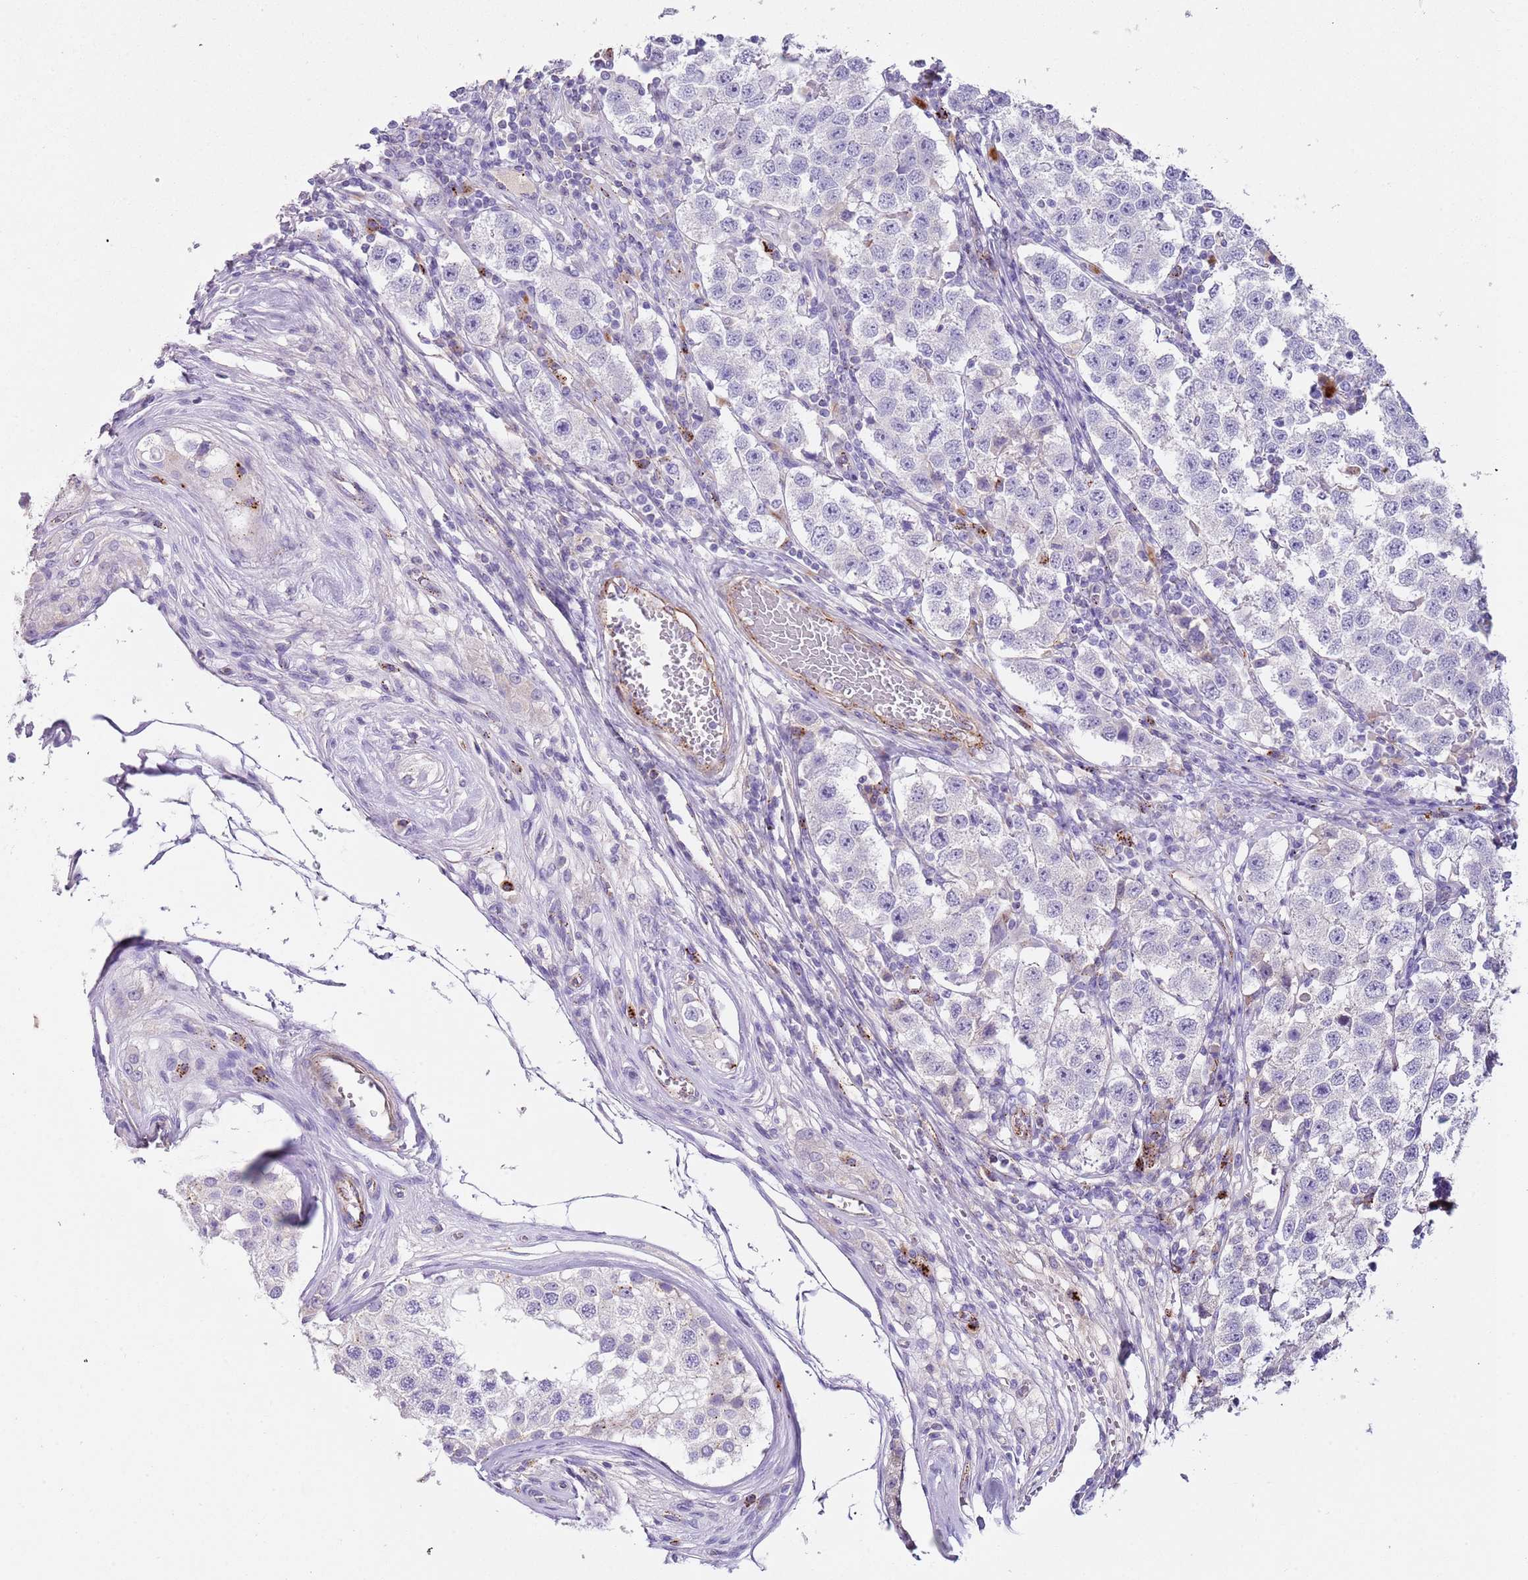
{"staining": {"intensity": "negative", "quantity": "none", "location": "none"}, "tissue": "testis cancer", "cell_type": "Tumor cells", "image_type": "cancer", "snomed": [{"axis": "morphology", "description": "Seminoma, NOS"}, {"axis": "topography", "description": "Testis"}], "caption": "Testis cancer was stained to show a protein in brown. There is no significant staining in tumor cells. The staining was performed using DAB to visualize the protein expression in brown, while the nuclei were stained in blue with hematoxylin (Magnification: 20x).", "gene": "LRRN3", "patient": {"sex": "male", "age": 34}}